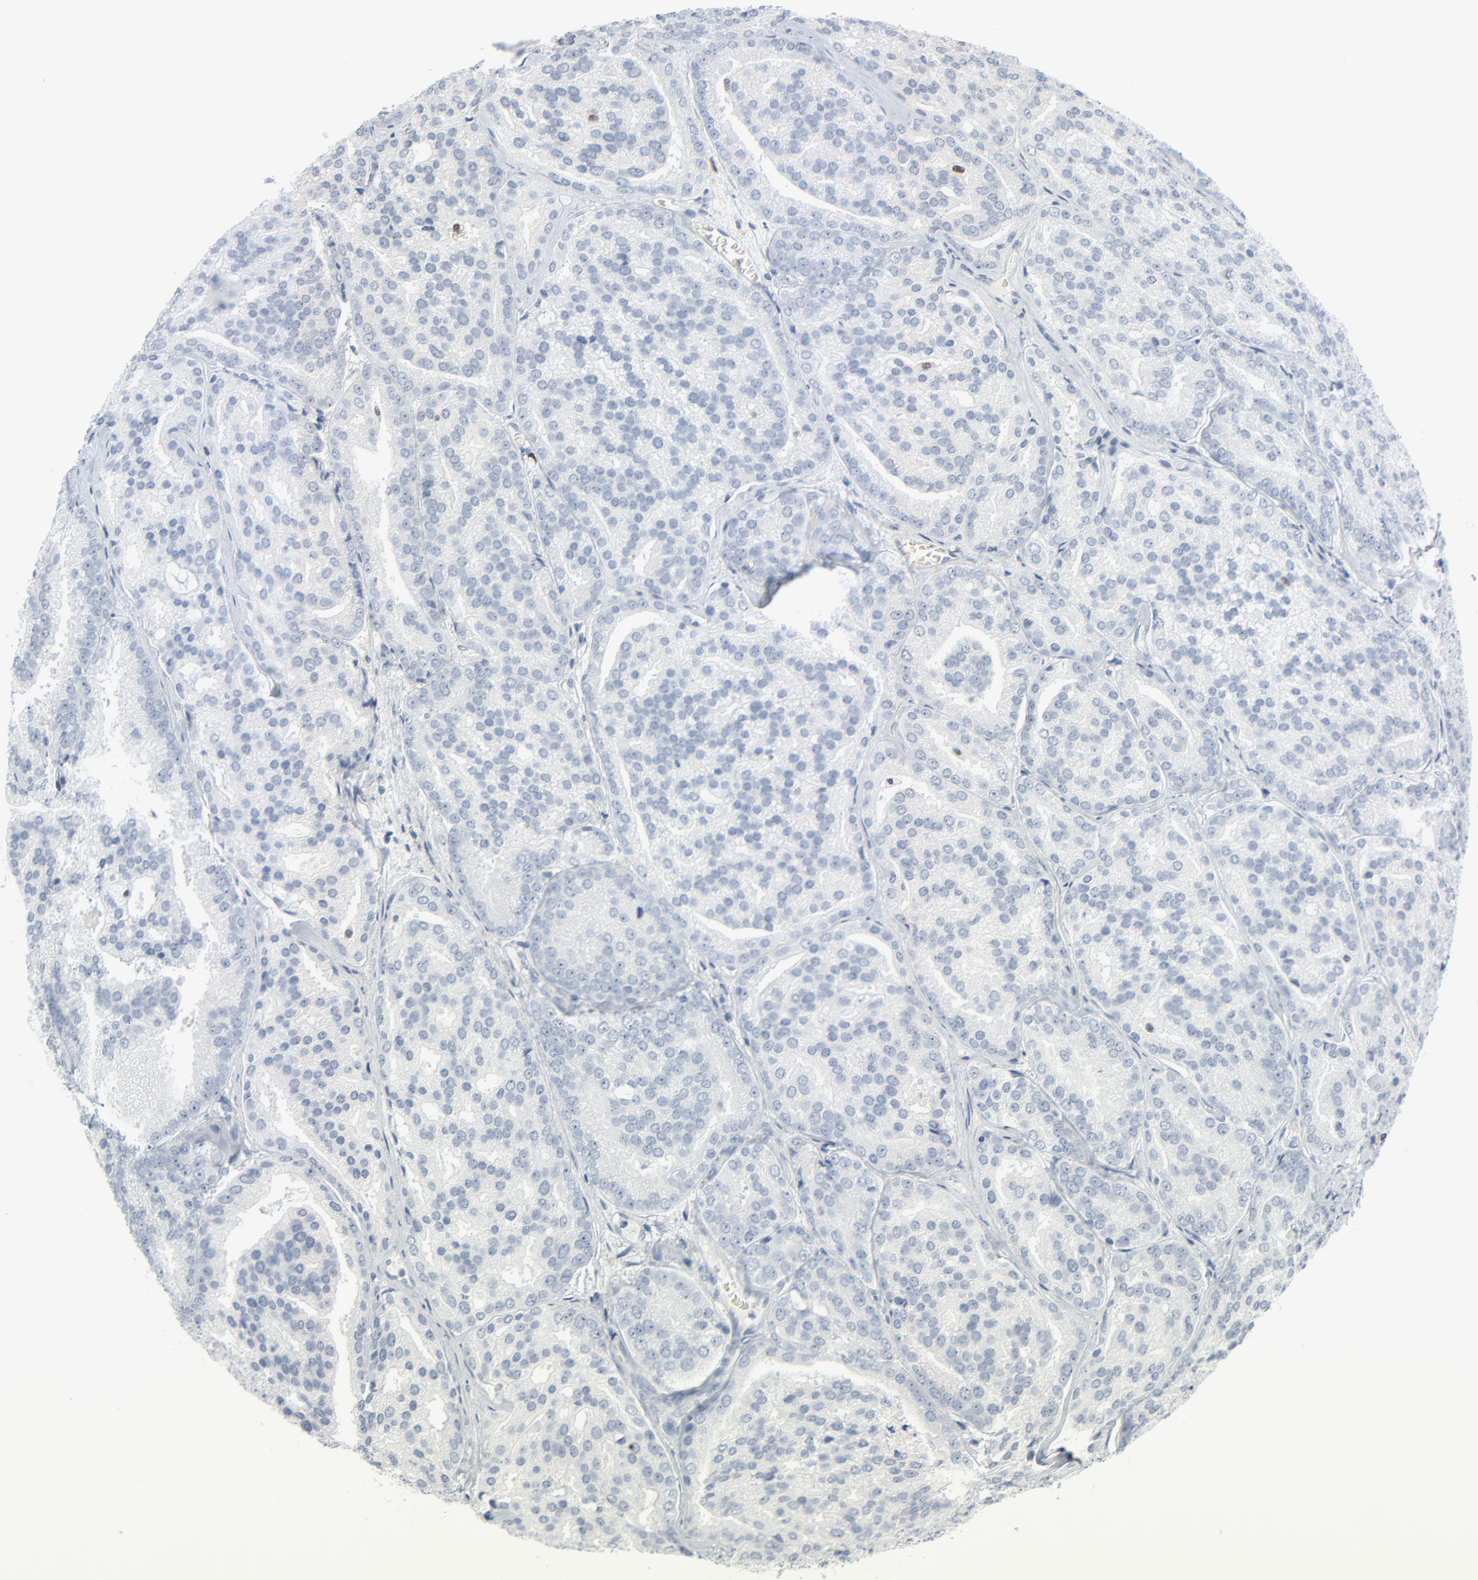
{"staining": {"intensity": "negative", "quantity": "none", "location": "none"}, "tissue": "prostate cancer", "cell_type": "Tumor cells", "image_type": "cancer", "snomed": [{"axis": "morphology", "description": "Adenocarcinoma, Medium grade"}, {"axis": "topography", "description": "Prostate"}], "caption": "Protein analysis of prostate adenocarcinoma (medium-grade) displays no significant expression in tumor cells.", "gene": "MITF", "patient": {"sex": "male", "age": 73}}